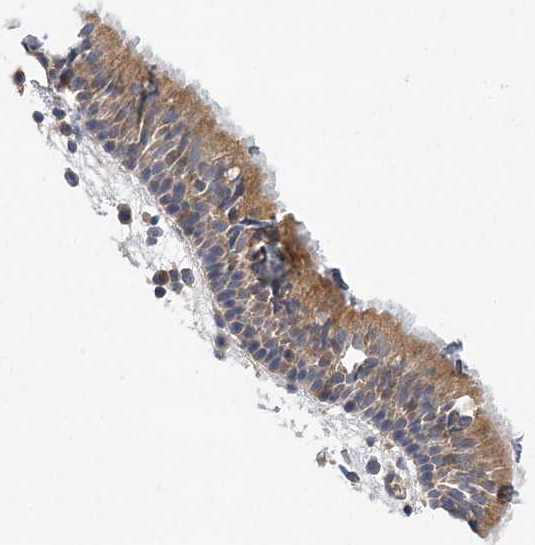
{"staining": {"intensity": "moderate", "quantity": "25%-75%", "location": "cytoplasmic/membranous"}, "tissue": "nasopharynx", "cell_type": "Respiratory epithelial cells", "image_type": "normal", "snomed": [{"axis": "morphology", "description": "Normal tissue, NOS"}, {"axis": "morphology", "description": "Inflammation, NOS"}, {"axis": "morphology", "description": "Malignant melanoma, Metastatic site"}, {"axis": "topography", "description": "Nasopharynx"}], "caption": "Nasopharynx stained with a brown dye shows moderate cytoplasmic/membranous positive staining in about 25%-75% of respiratory epithelial cells.", "gene": "LSS", "patient": {"sex": "male", "age": 70}}